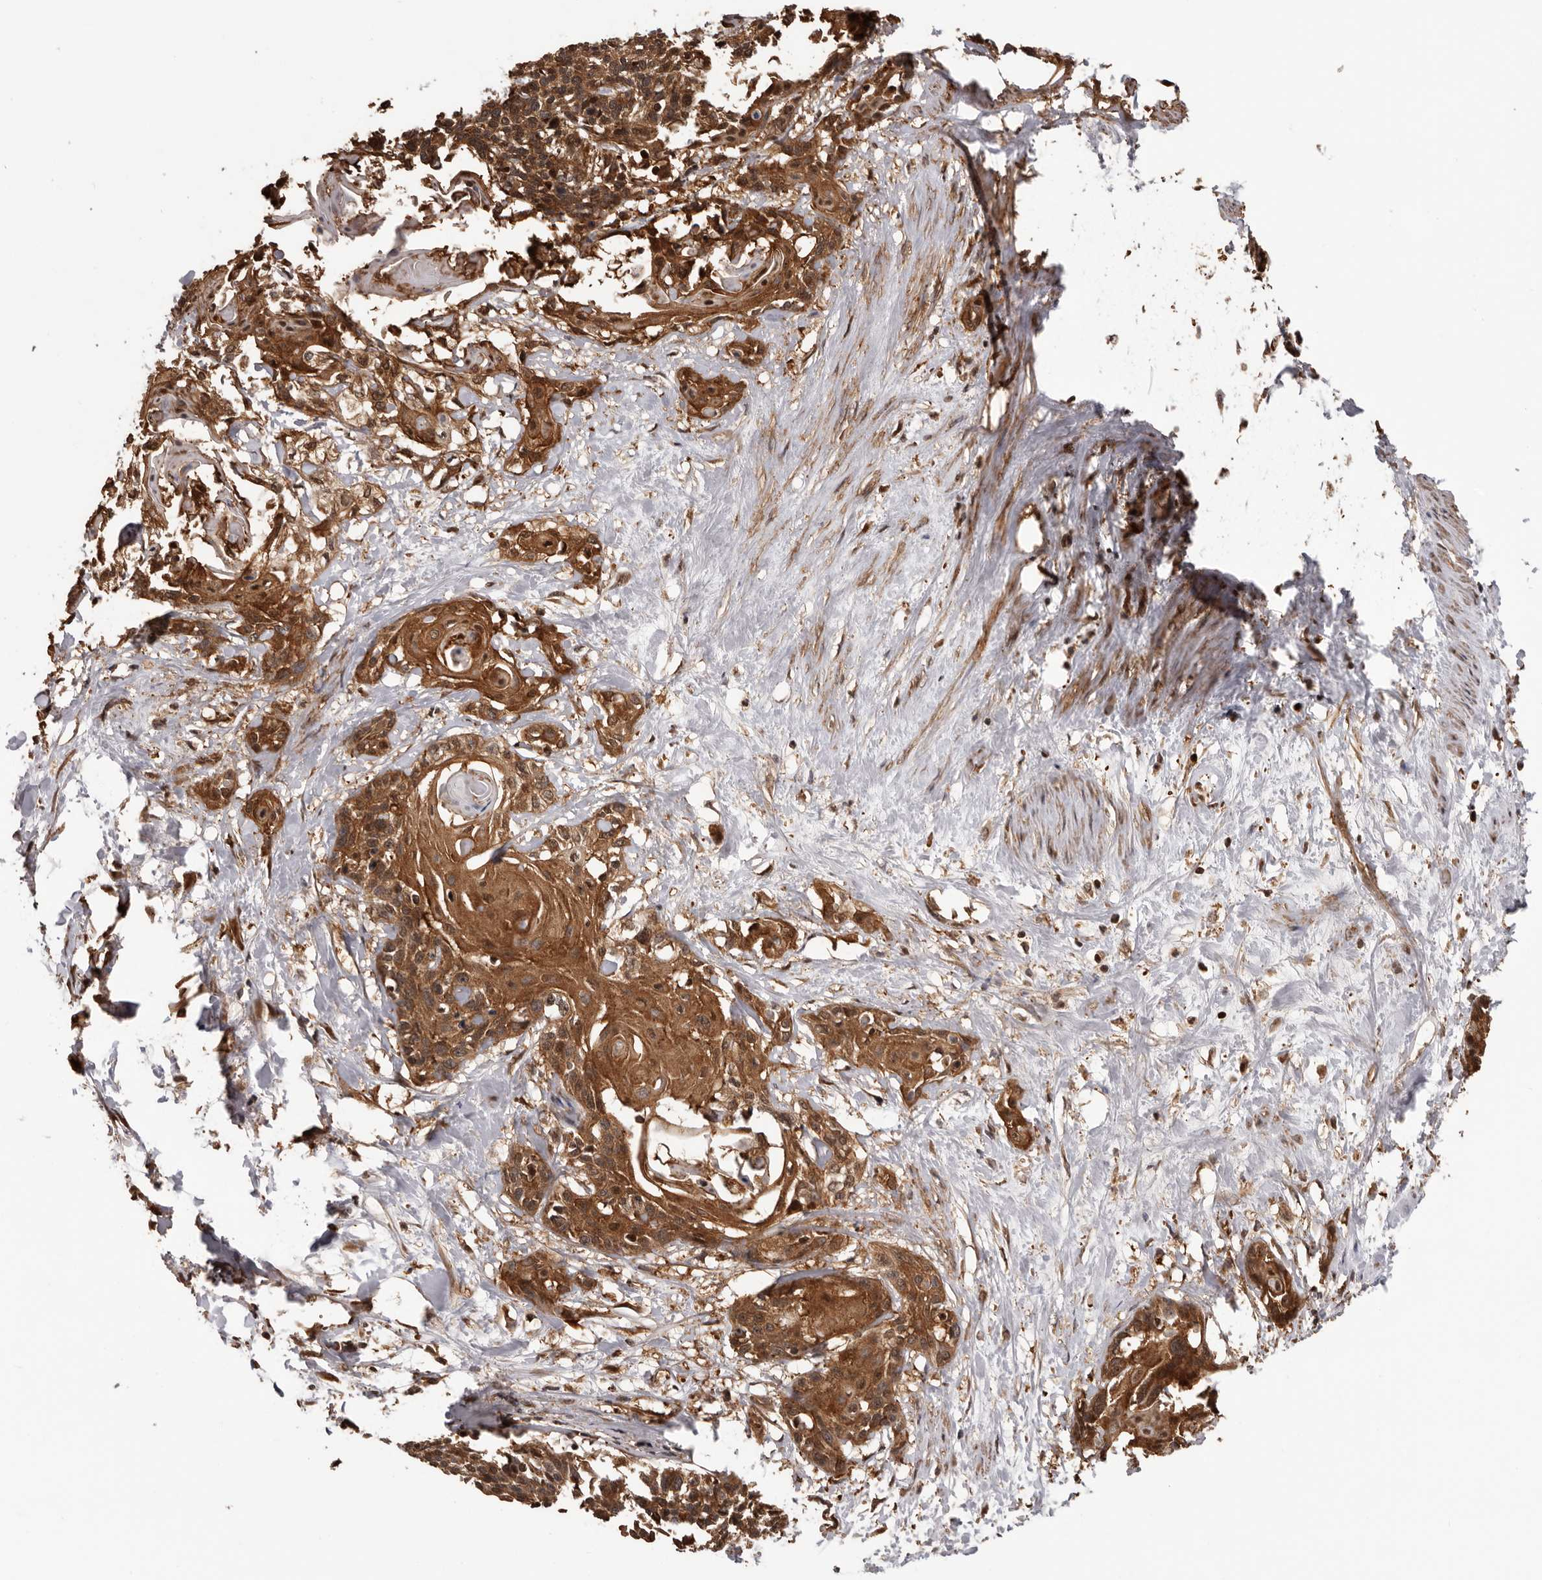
{"staining": {"intensity": "moderate", "quantity": ">75%", "location": "cytoplasmic/membranous"}, "tissue": "cervical cancer", "cell_type": "Tumor cells", "image_type": "cancer", "snomed": [{"axis": "morphology", "description": "Squamous cell carcinoma, NOS"}, {"axis": "topography", "description": "Cervix"}], "caption": "Tumor cells display medium levels of moderate cytoplasmic/membranous staining in approximately >75% of cells in cervical squamous cell carcinoma.", "gene": "ADAMTS2", "patient": {"sex": "female", "age": 57}}